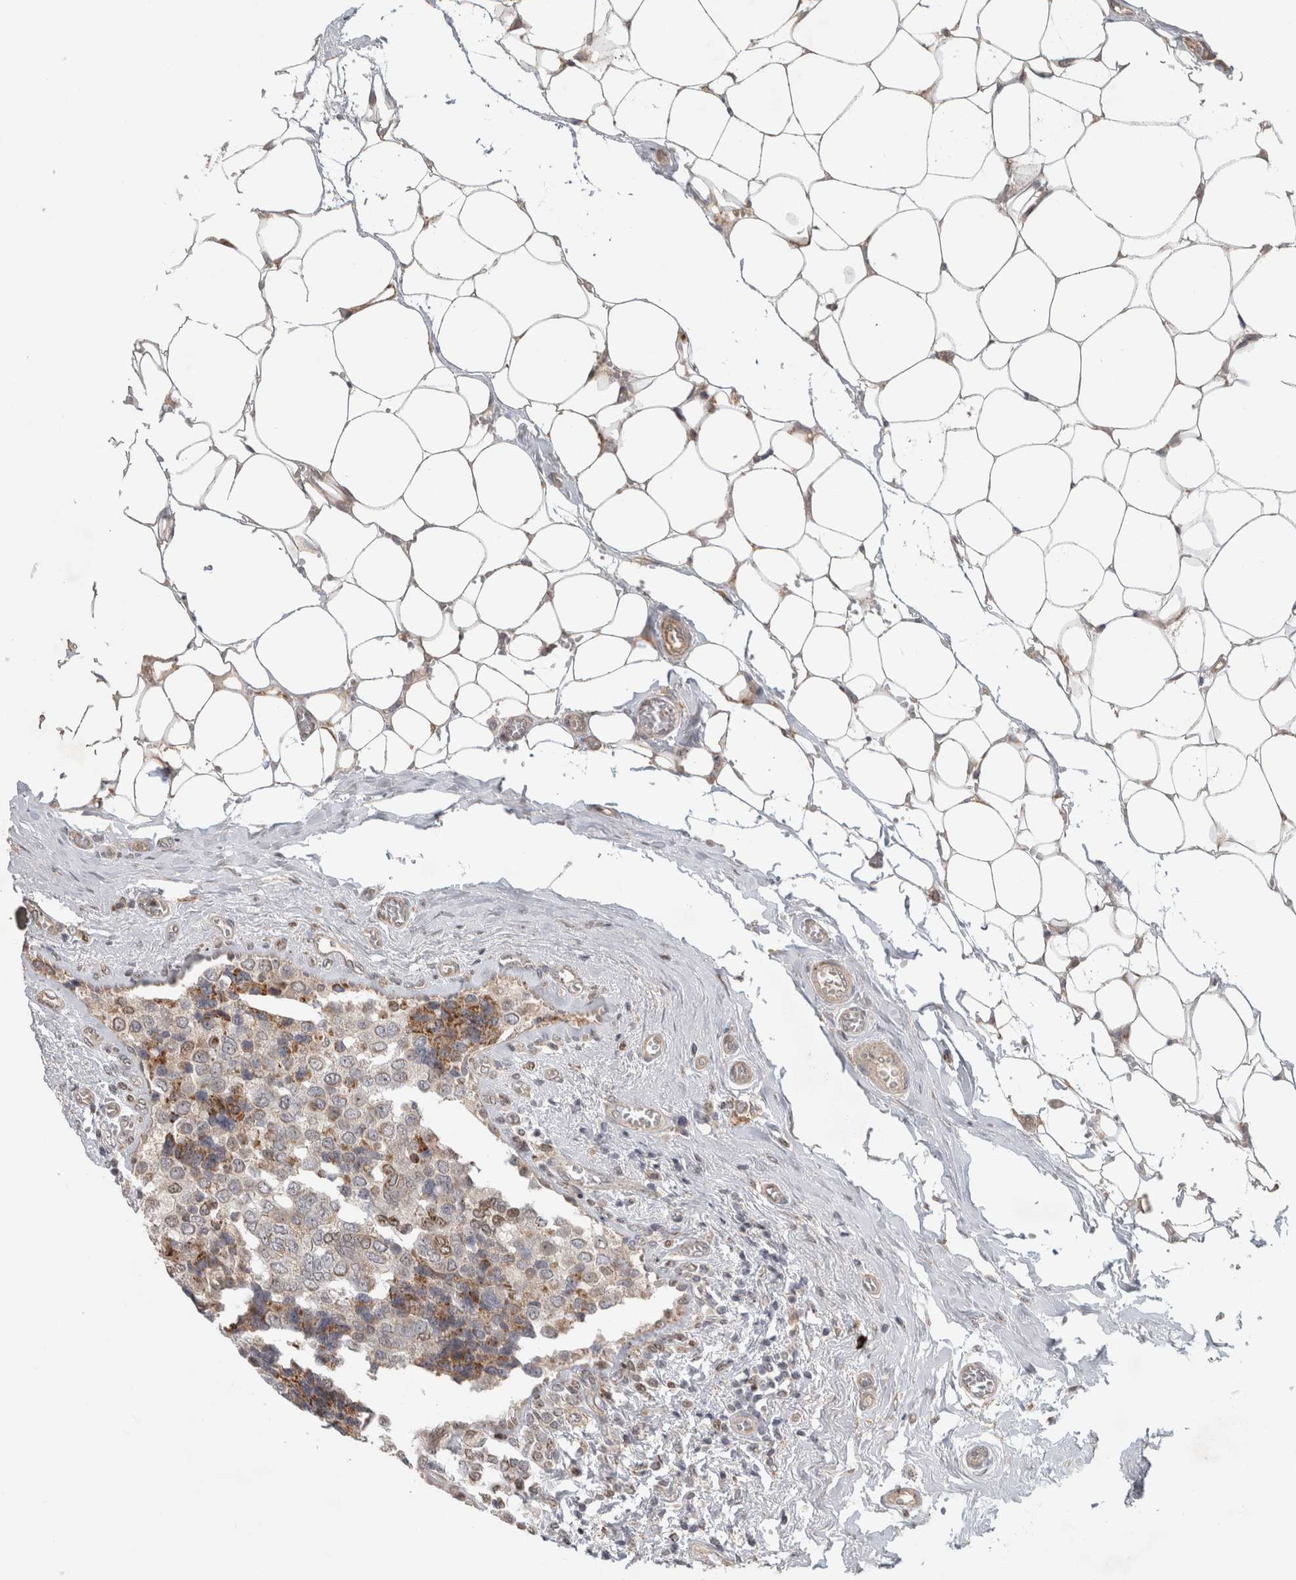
{"staining": {"intensity": "weak", "quantity": "<25%", "location": "cytoplasmic/membranous"}, "tissue": "breast cancer", "cell_type": "Tumor cells", "image_type": "cancer", "snomed": [{"axis": "morphology", "description": "Normal tissue, NOS"}, {"axis": "morphology", "description": "Duct carcinoma"}, {"axis": "topography", "description": "Breast"}], "caption": "This is a histopathology image of immunohistochemistry staining of breast intraductal carcinoma, which shows no staining in tumor cells.", "gene": "INSRR", "patient": {"sex": "female", "age": 43}}